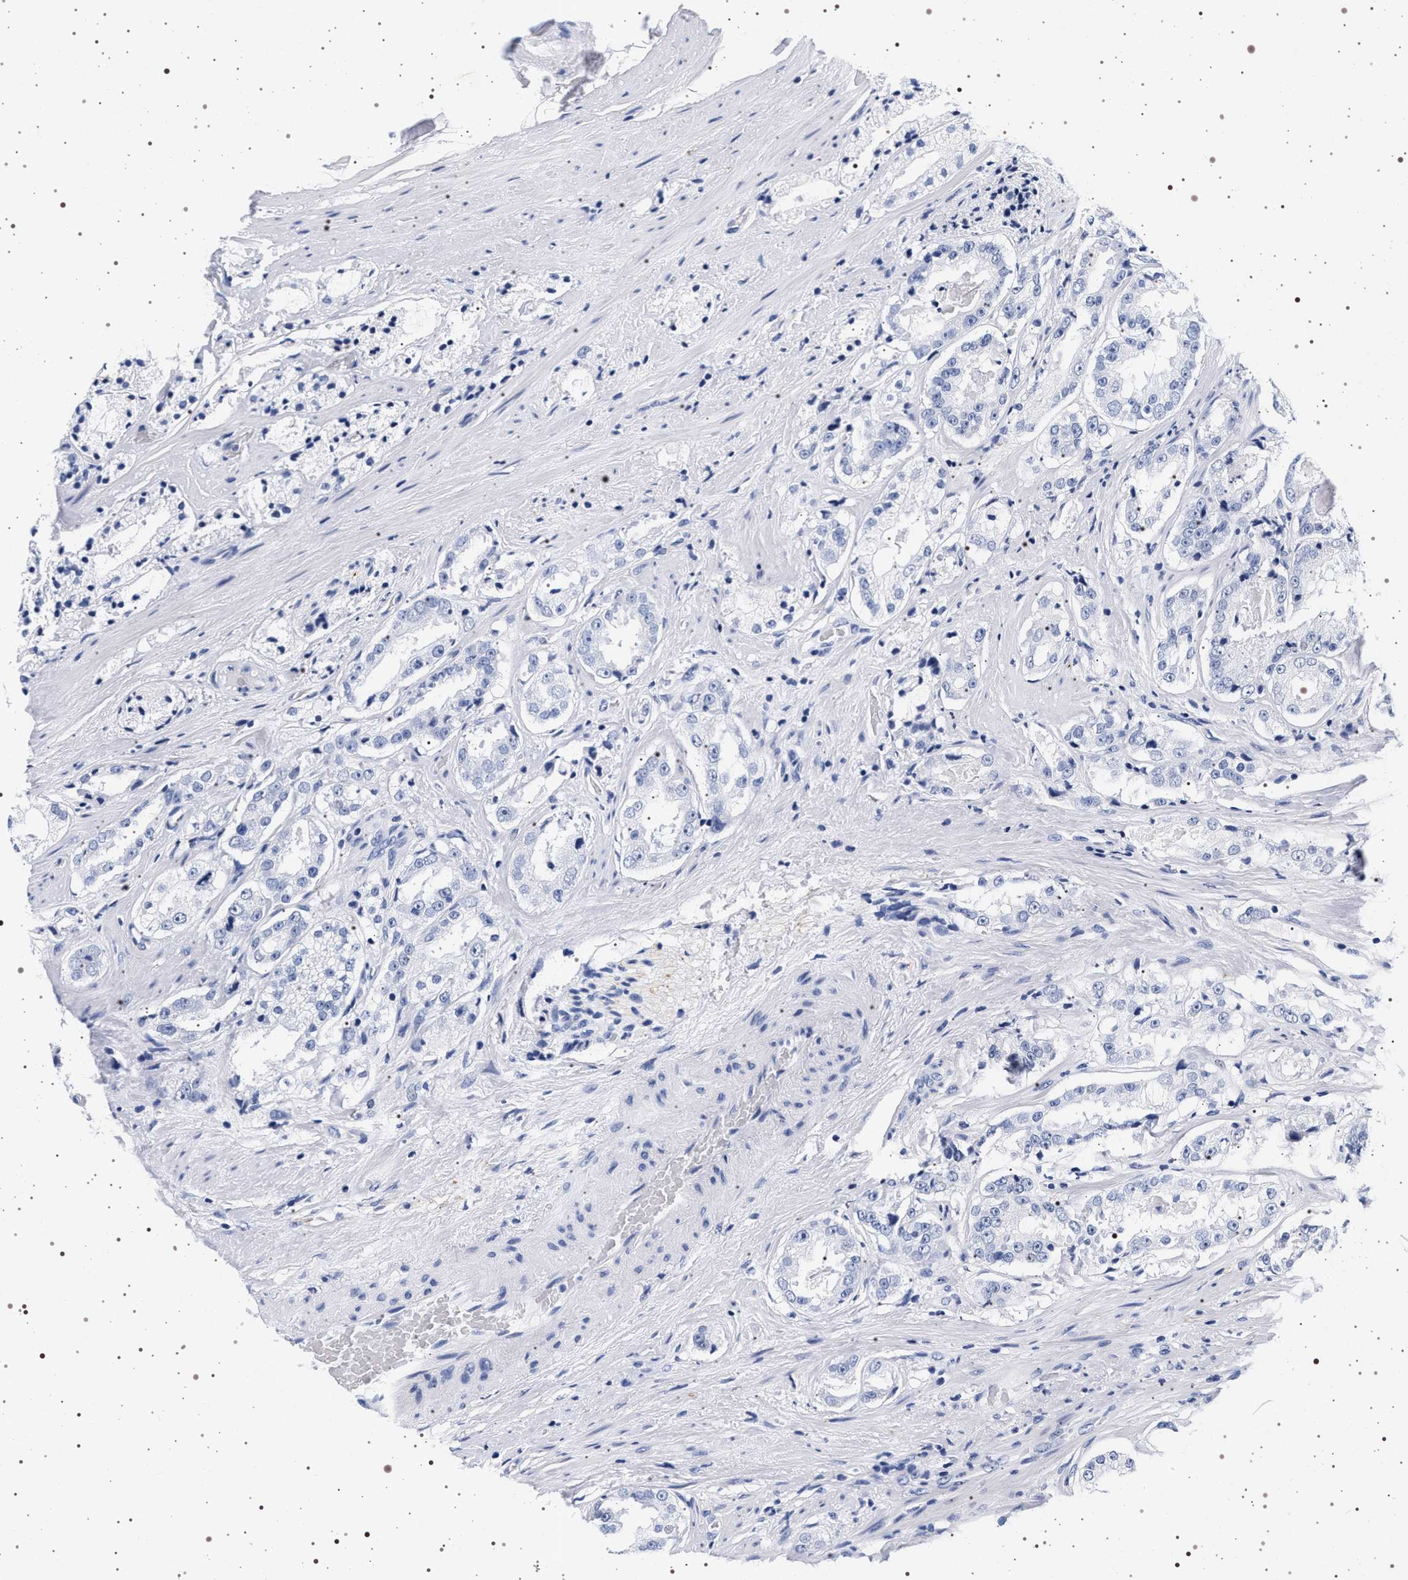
{"staining": {"intensity": "negative", "quantity": "none", "location": "none"}, "tissue": "prostate cancer", "cell_type": "Tumor cells", "image_type": "cancer", "snomed": [{"axis": "morphology", "description": "Adenocarcinoma, High grade"}, {"axis": "topography", "description": "Prostate"}], "caption": "This is a histopathology image of immunohistochemistry staining of prostate cancer, which shows no expression in tumor cells.", "gene": "SYN1", "patient": {"sex": "male", "age": 73}}